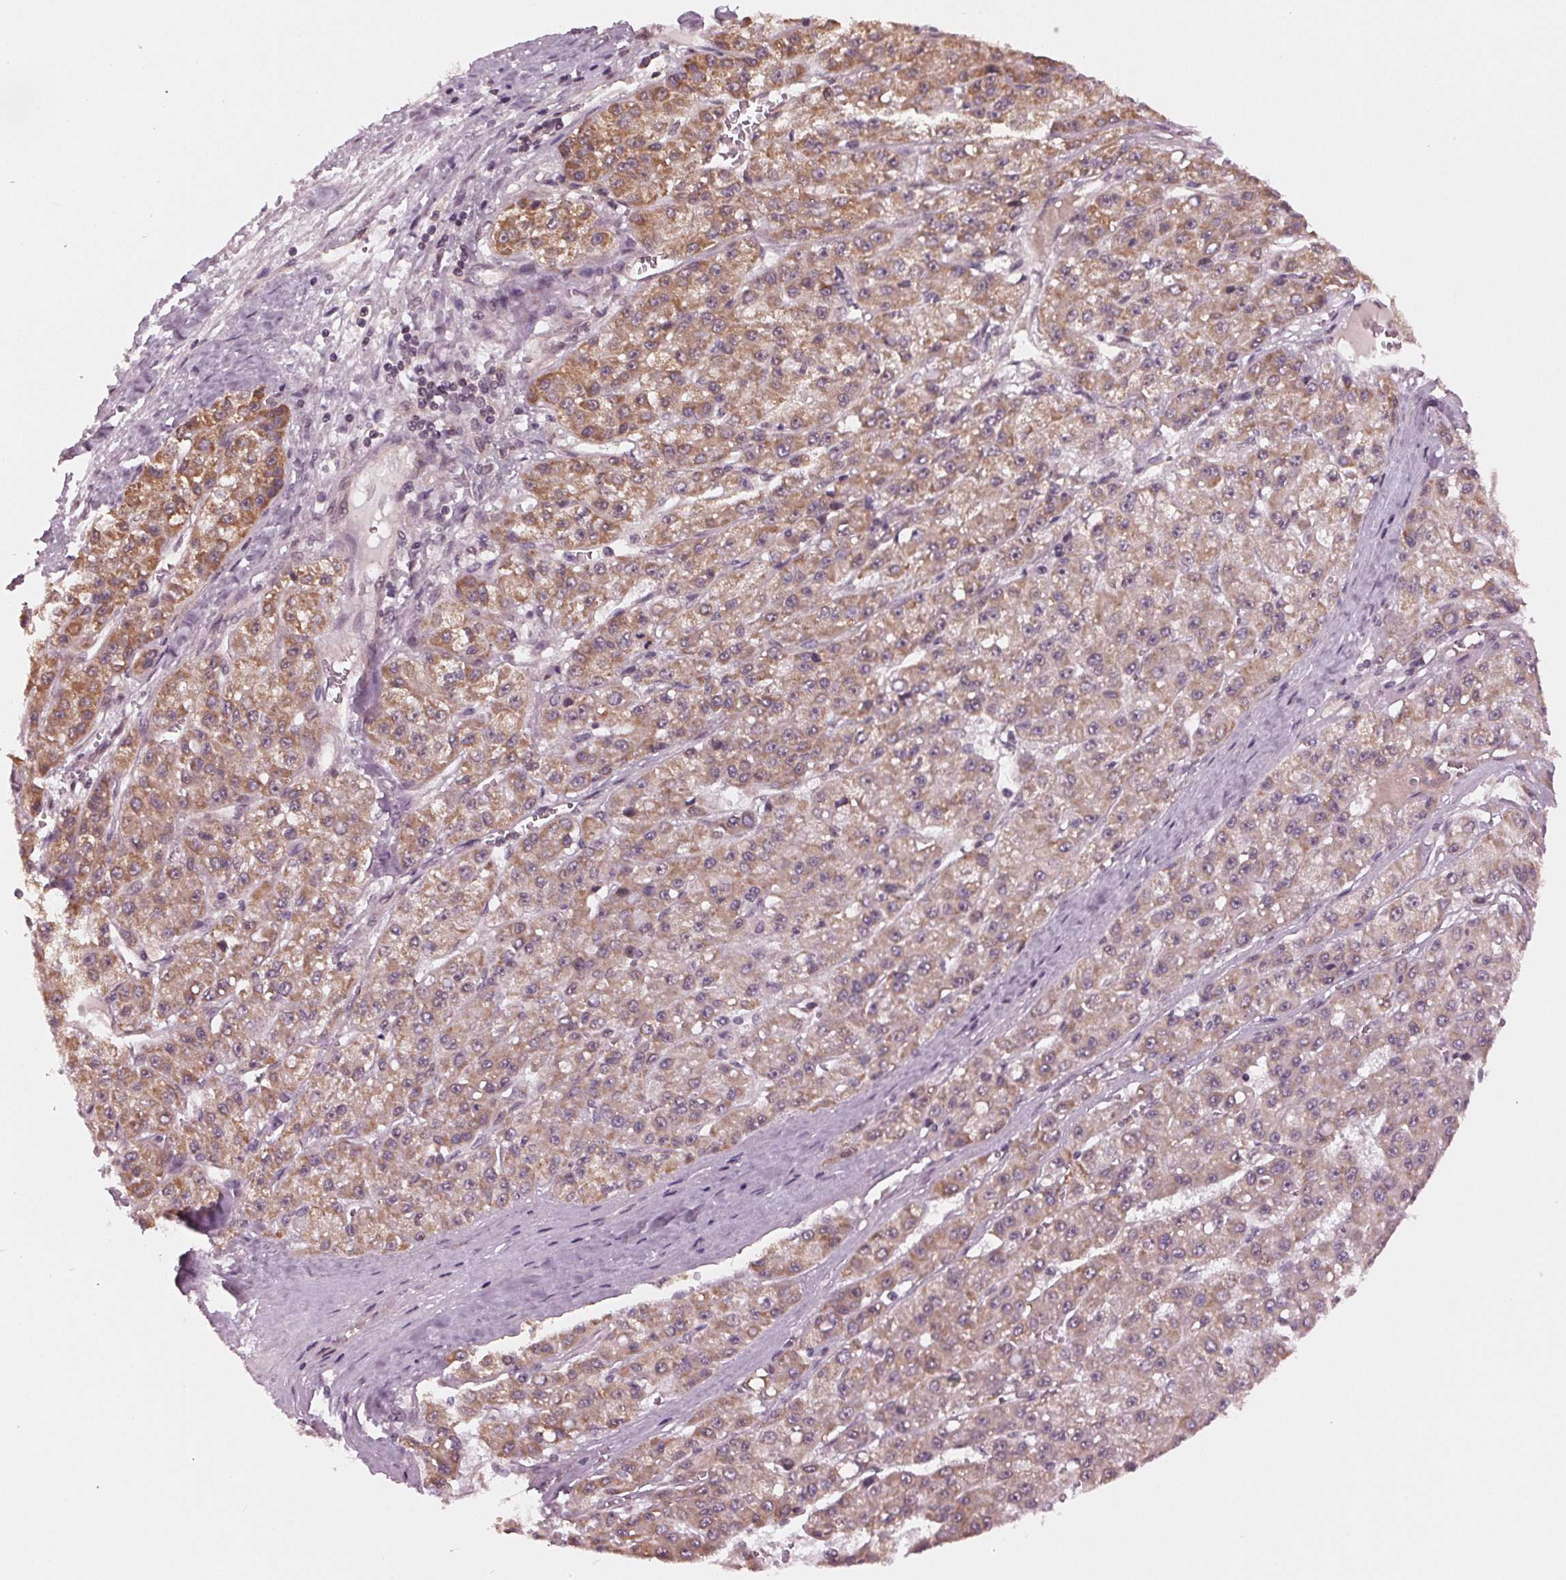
{"staining": {"intensity": "moderate", "quantity": "25%-75%", "location": "cytoplasmic/membranous"}, "tissue": "liver cancer", "cell_type": "Tumor cells", "image_type": "cancer", "snomed": [{"axis": "morphology", "description": "Carcinoma, Hepatocellular, NOS"}, {"axis": "topography", "description": "Liver"}], "caption": "Protein staining demonstrates moderate cytoplasmic/membranous staining in about 25%-75% of tumor cells in liver hepatocellular carcinoma. (DAB IHC, brown staining for protein, blue staining for nuclei).", "gene": "STAT3", "patient": {"sex": "male", "age": 70}}